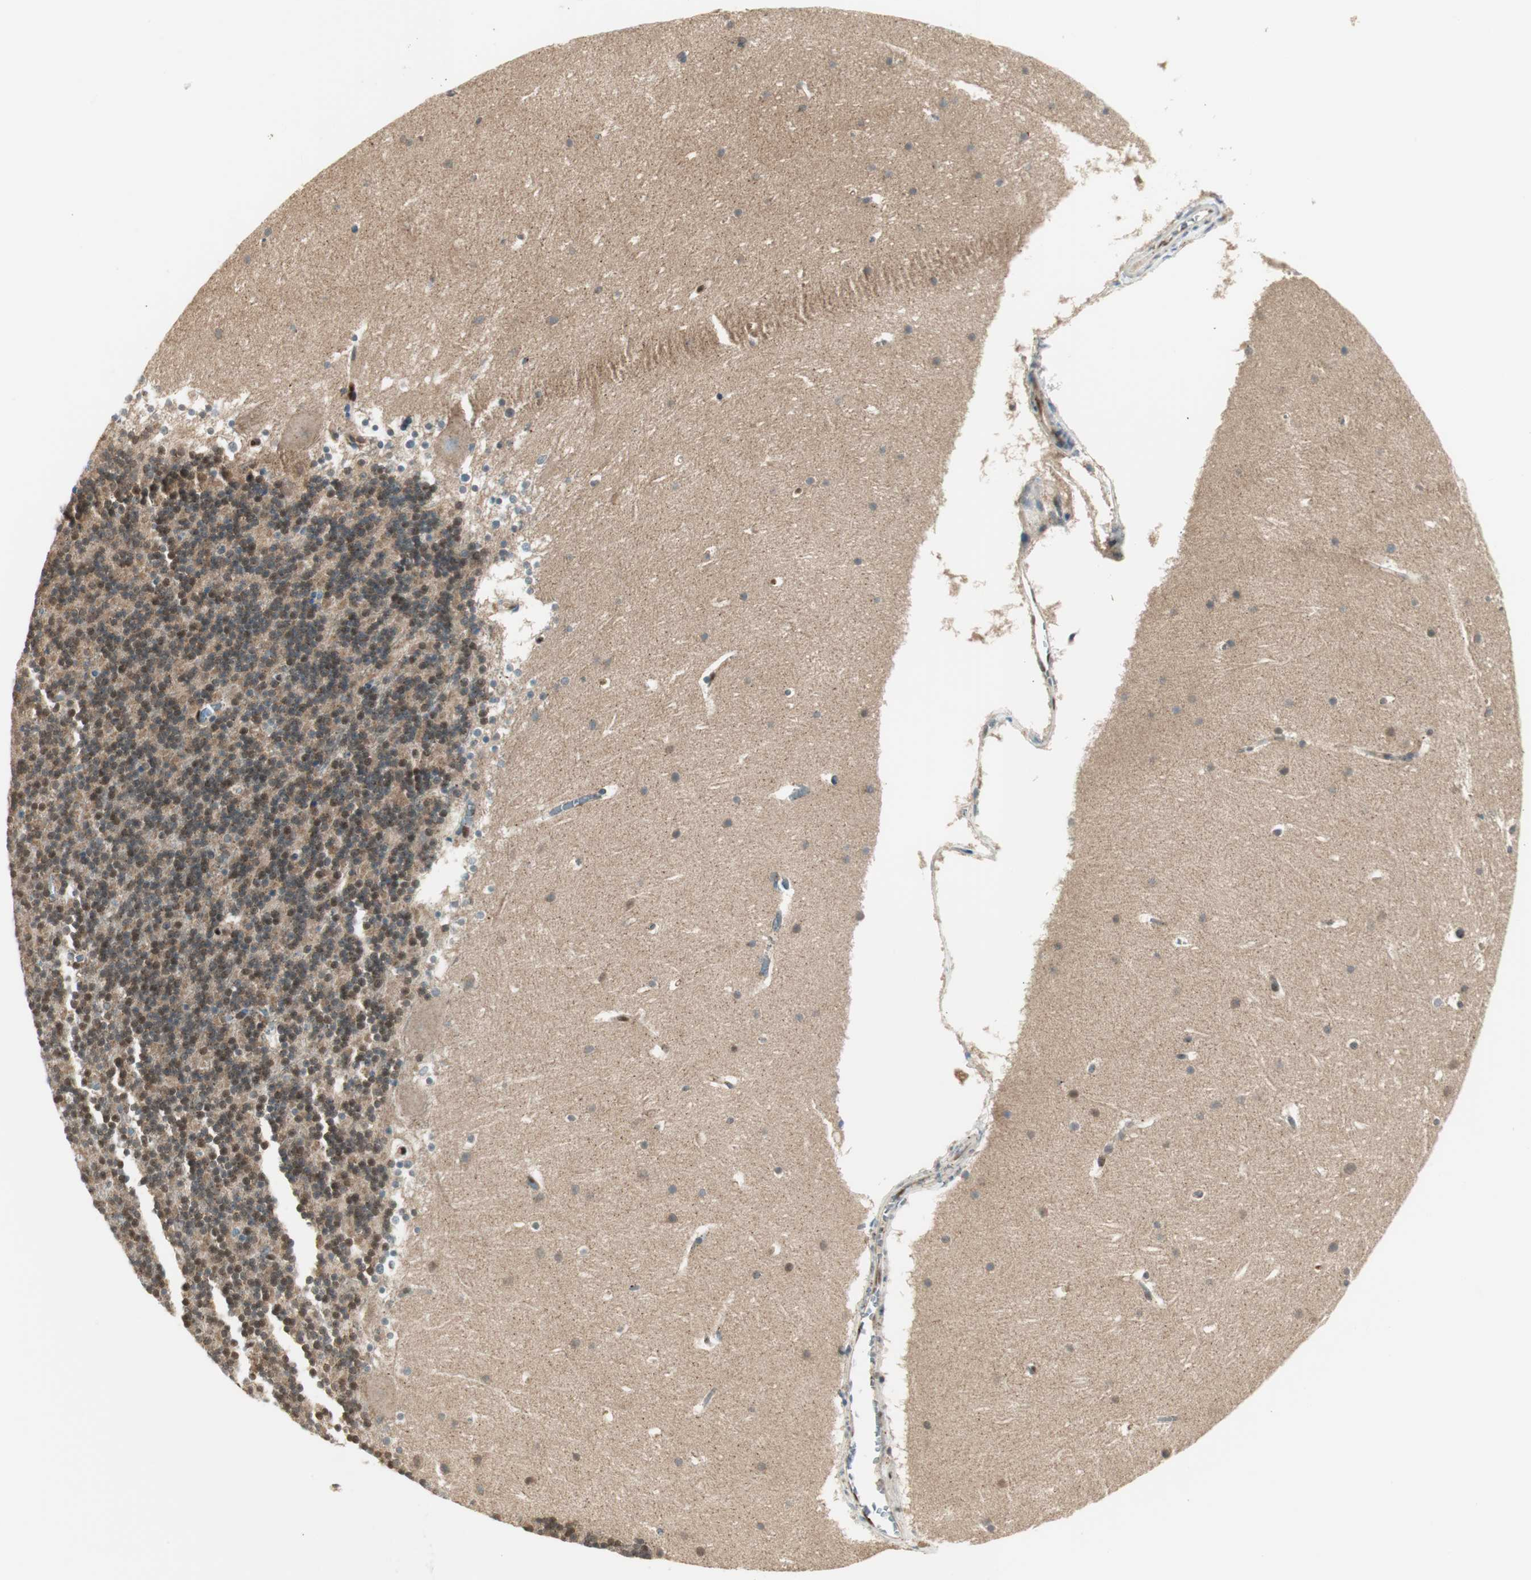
{"staining": {"intensity": "moderate", "quantity": "25%-75%", "location": "nuclear"}, "tissue": "cerebellum", "cell_type": "Cells in granular layer", "image_type": "normal", "snomed": [{"axis": "morphology", "description": "Normal tissue, NOS"}, {"axis": "topography", "description": "Cerebellum"}], "caption": "Protein staining of benign cerebellum demonstrates moderate nuclear expression in about 25%-75% of cells in granular layer.", "gene": "LTA4H", "patient": {"sex": "female", "age": 19}}